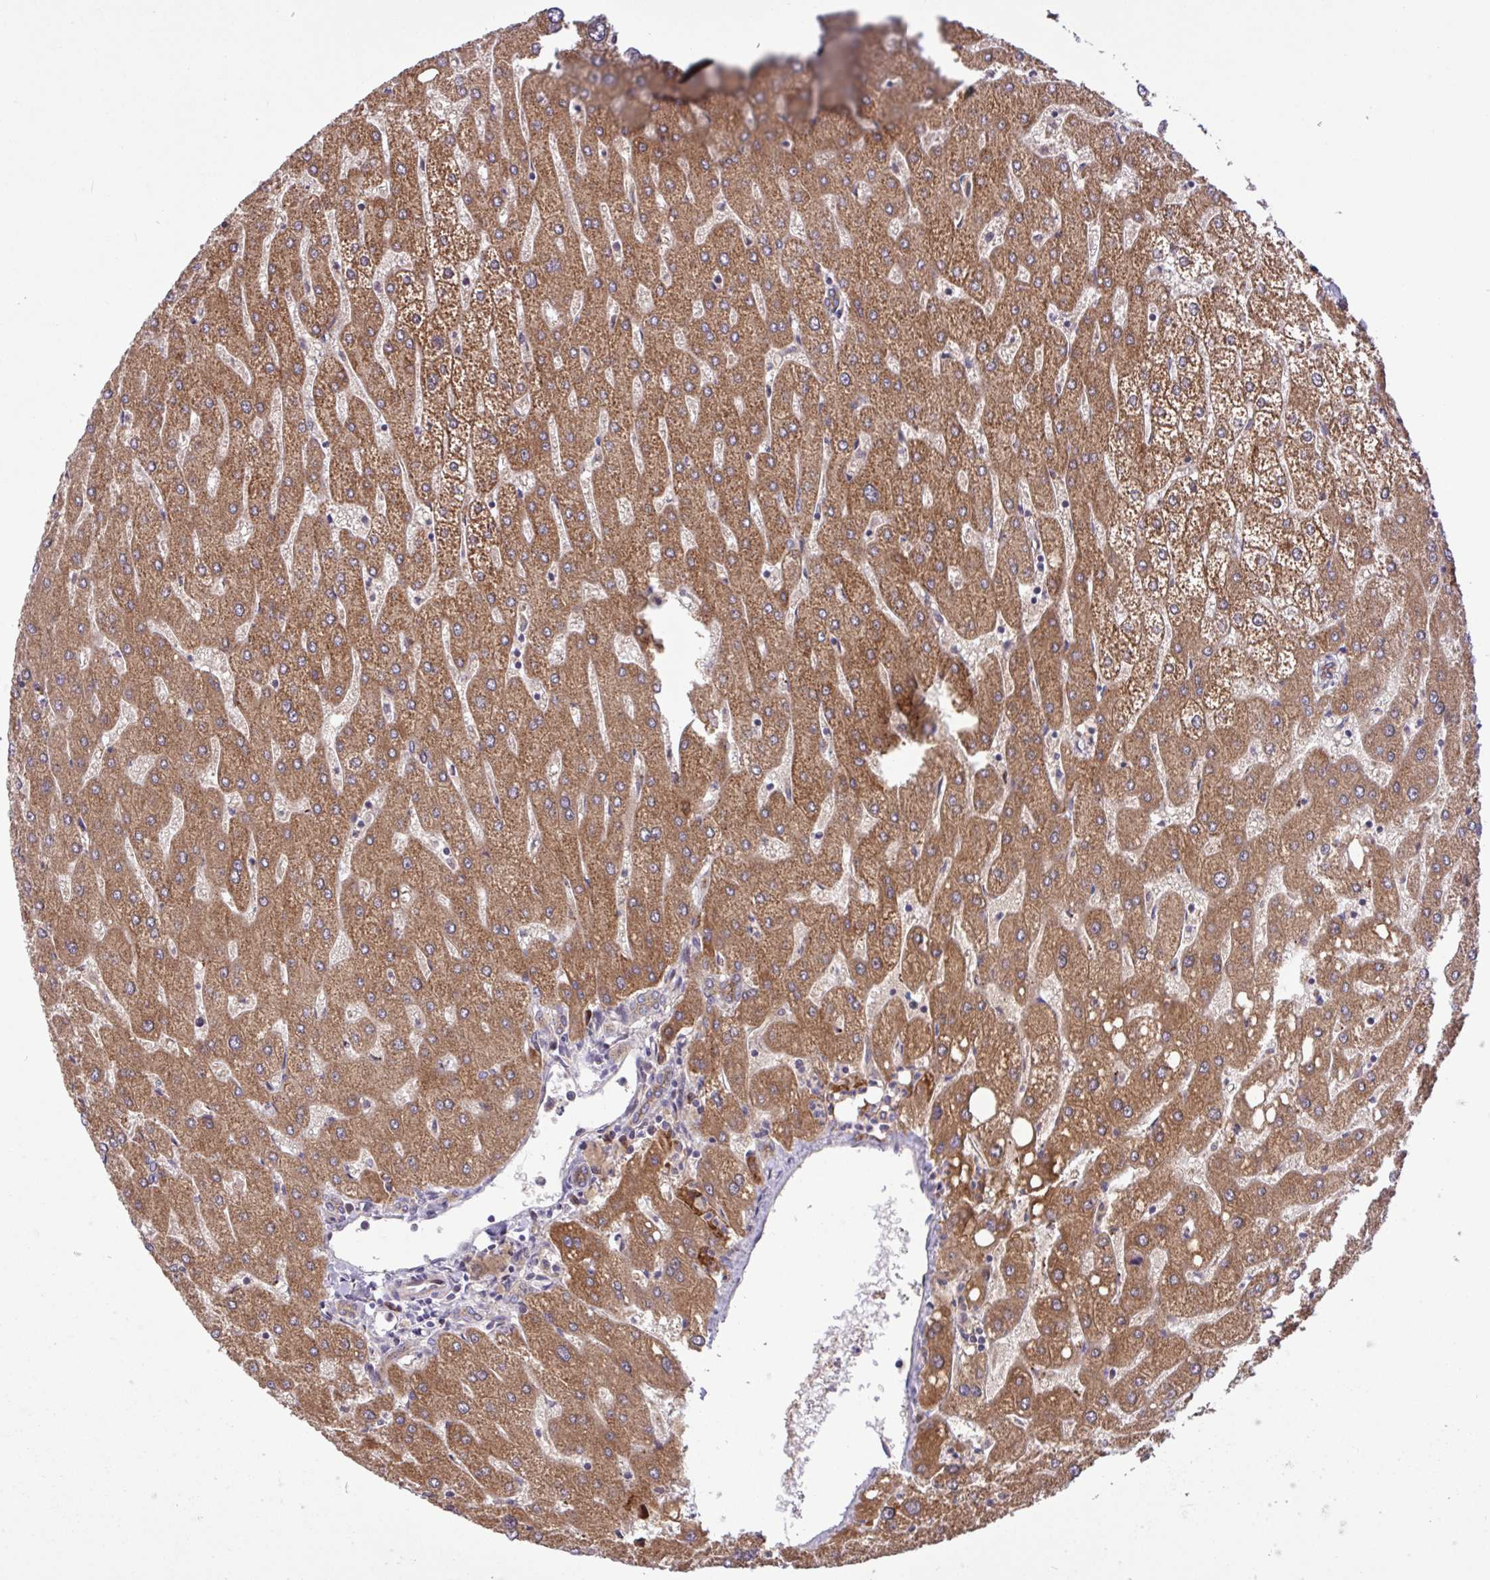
{"staining": {"intensity": "negative", "quantity": "none", "location": "none"}, "tissue": "liver", "cell_type": "Cholangiocytes", "image_type": "normal", "snomed": [{"axis": "morphology", "description": "Normal tissue, NOS"}, {"axis": "topography", "description": "Liver"}], "caption": "DAB (3,3'-diaminobenzidine) immunohistochemical staining of benign human liver demonstrates no significant staining in cholangiocytes. (Immunohistochemistry, brightfield microscopy, high magnification).", "gene": "INTS10", "patient": {"sex": "male", "age": 67}}